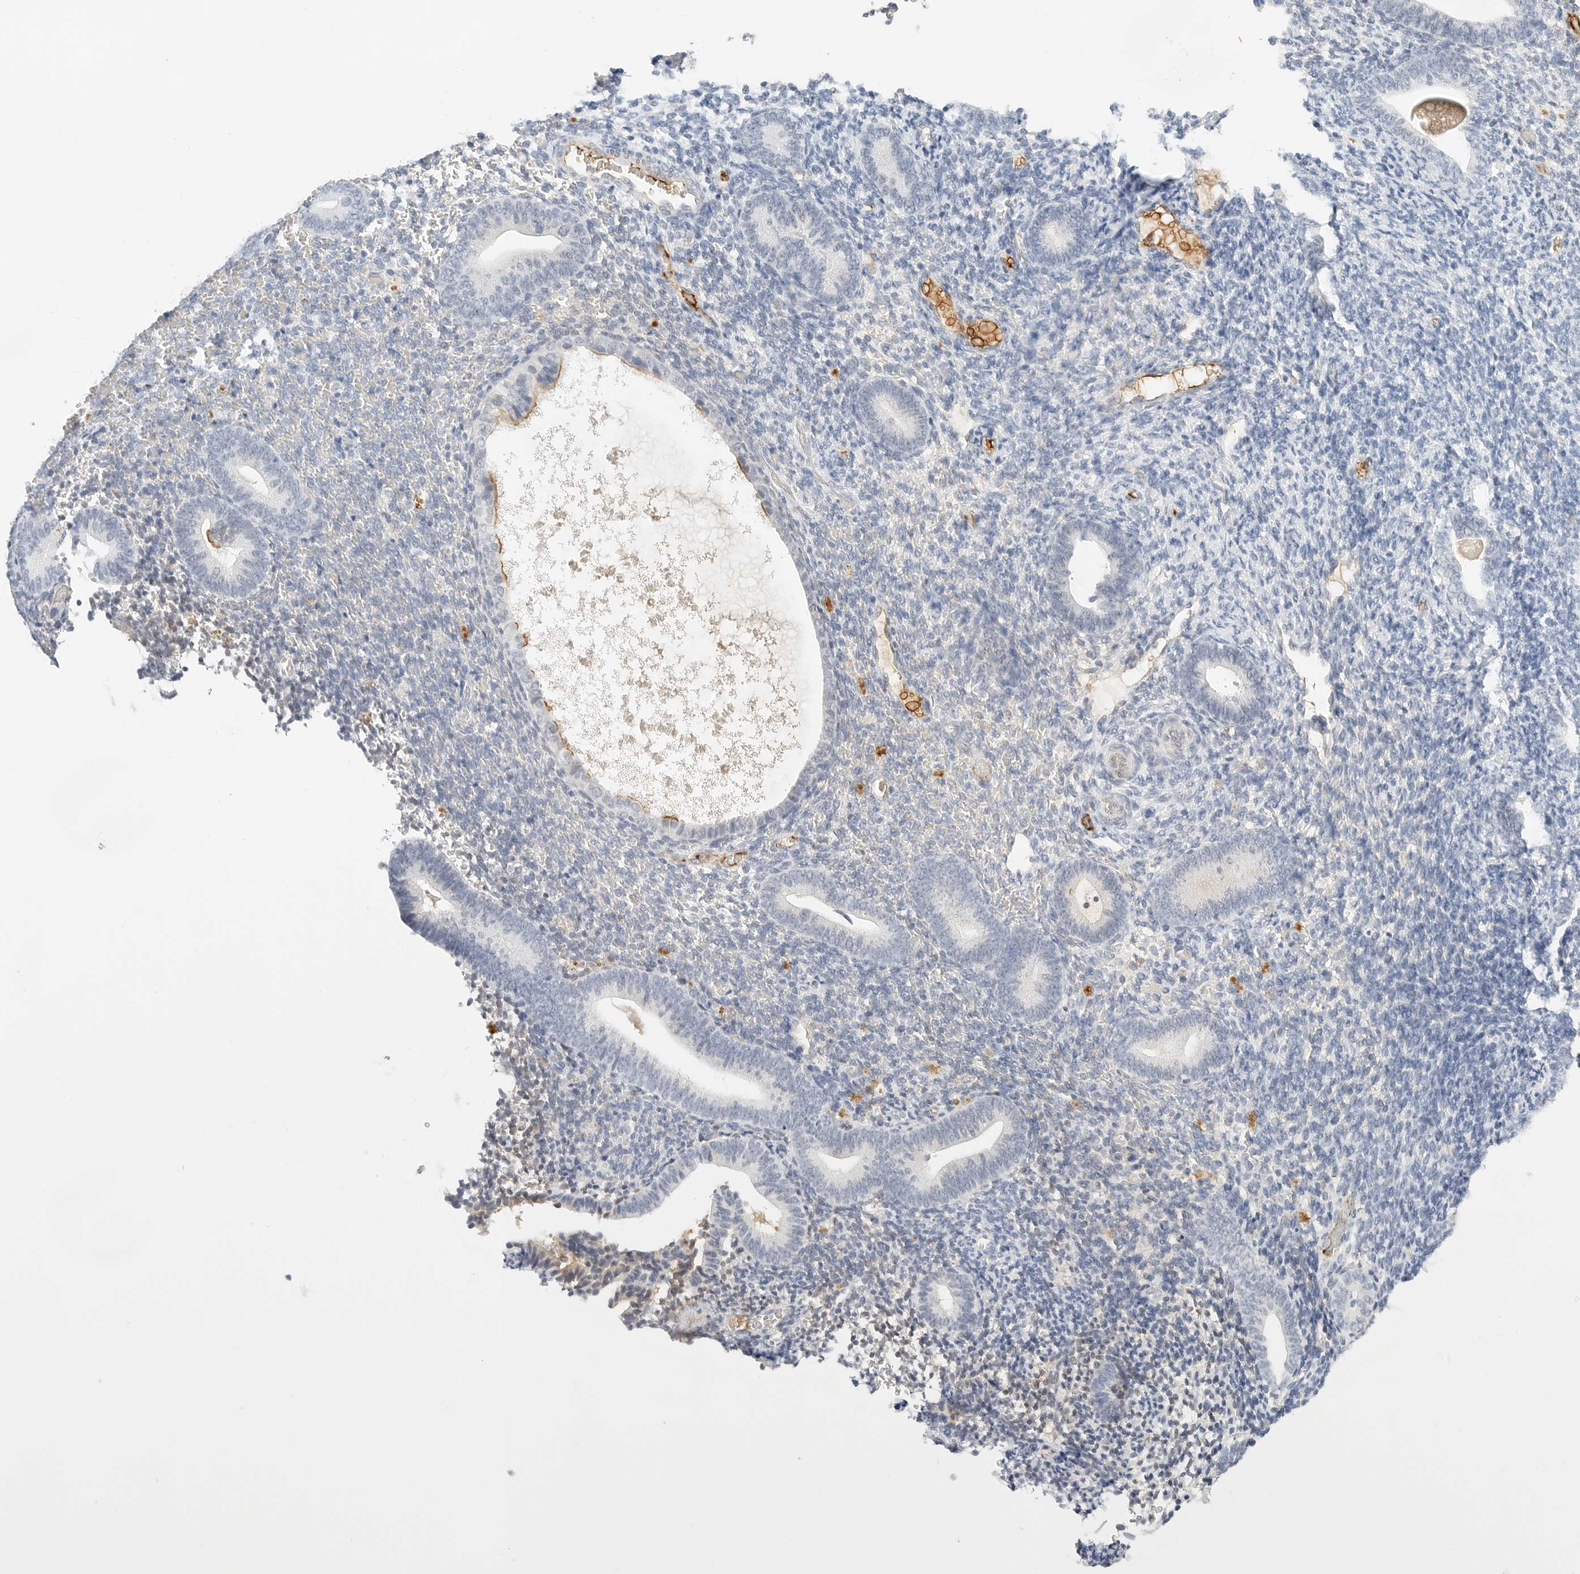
{"staining": {"intensity": "negative", "quantity": "none", "location": "none"}, "tissue": "endometrium", "cell_type": "Cells in endometrial stroma", "image_type": "normal", "snomed": [{"axis": "morphology", "description": "Normal tissue, NOS"}, {"axis": "topography", "description": "Endometrium"}], "caption": "An image of endometrium stained for a protein displays no brown staining in cells in endometrial stroma. Brightfield microscopy of immunohistochemistry stained with DAB (3,3'-diaminobenzidine) (brown) and hematoxylin (blue), captured at high magnification.", "gene": "PKDCC", "patient": {"sex": "female", "age": 51}}